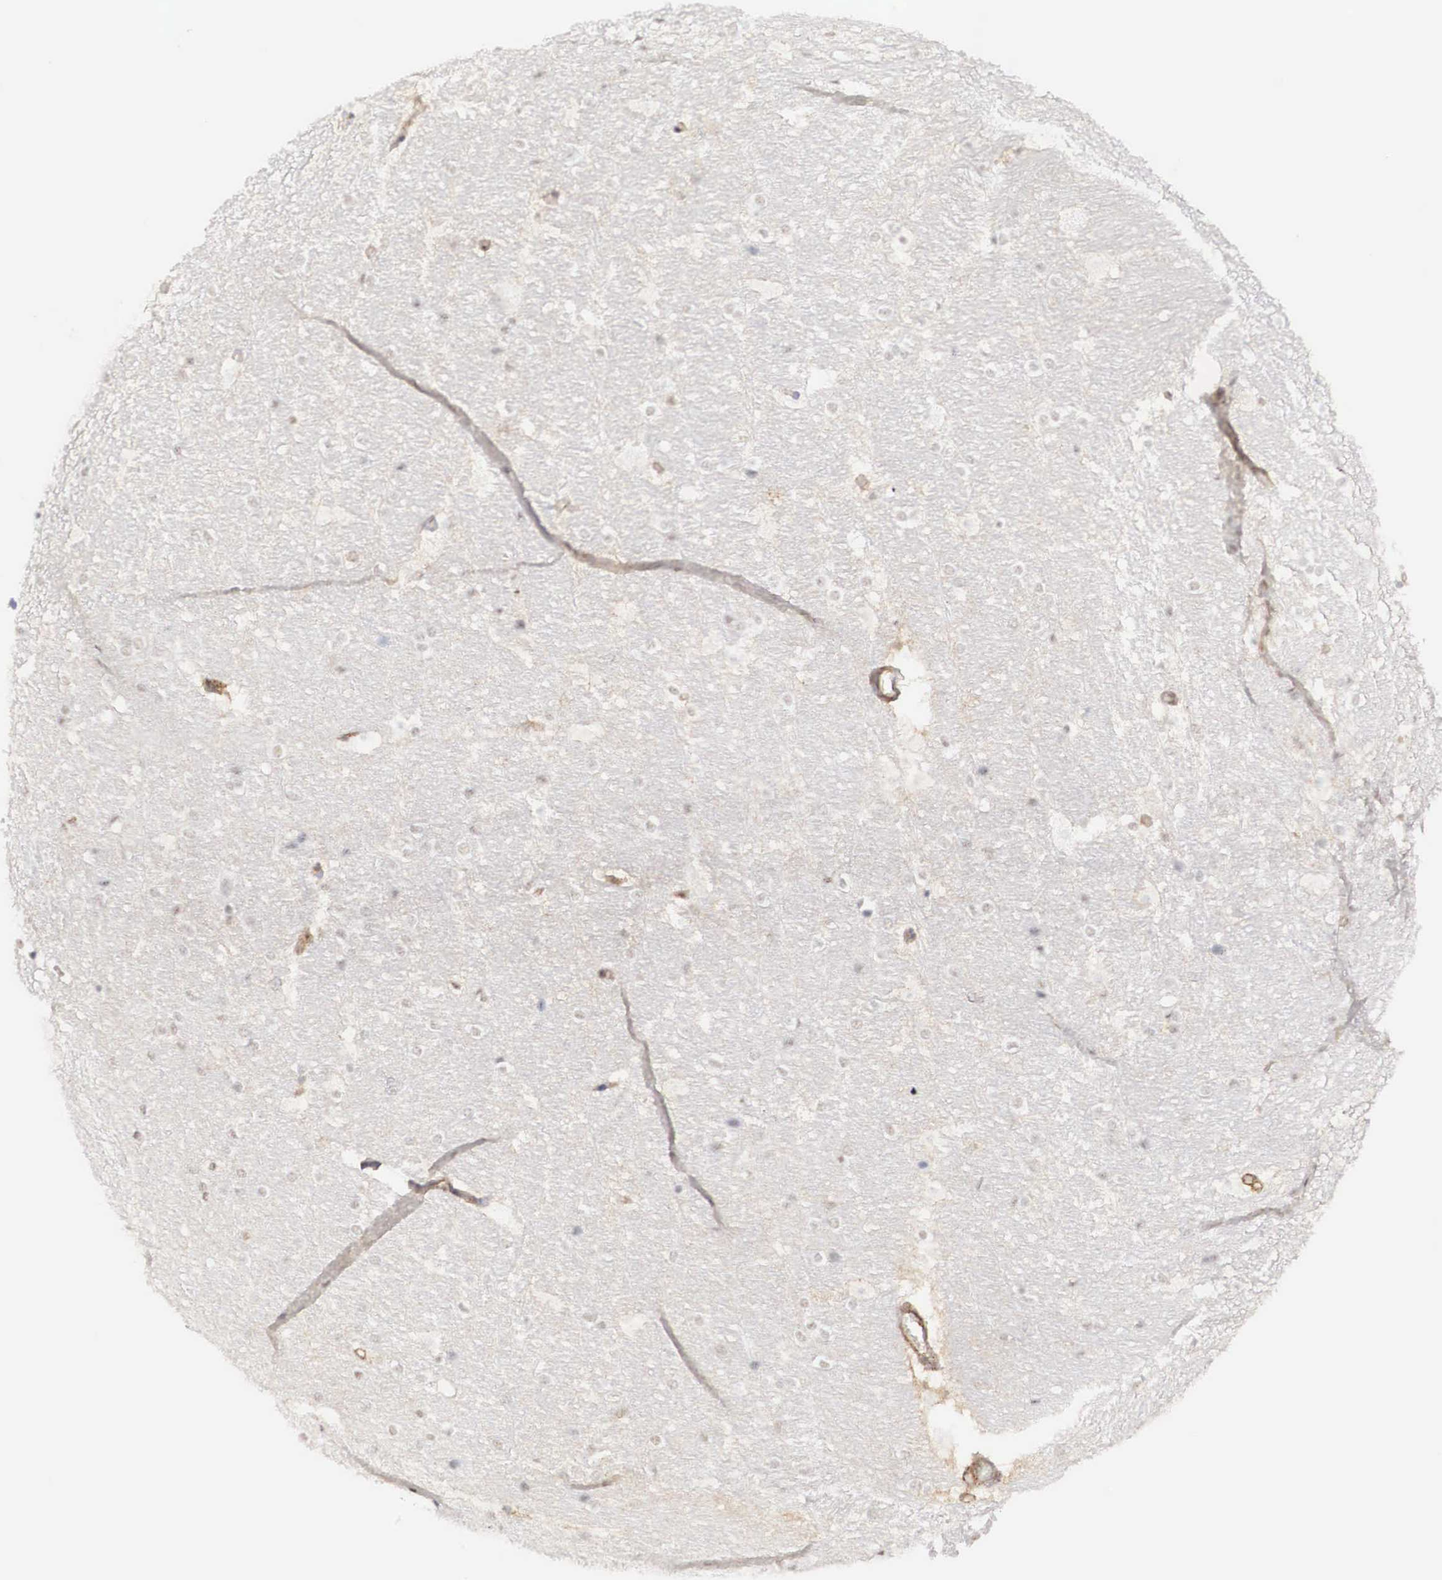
{"staining": {"intensity": "negative", "quantity": "none", "location": "none"}, "tissue": "hippocampus", "cell_type": "Glial cells", "image_type": "normal", "snomed": [{"axis": "morphology", "description": "Normal tissue, NOS"}, {"axis": "topography", "description": "Hippocampus"}], "caption": "A high-resolution histopathology image shows immunohistochemistry (IHC) staining of benign hippocampus, which demonstrates no significant staining in glial cells.", "gene": "NR4A2", "patient": {"sex": "female", "age": 19}}